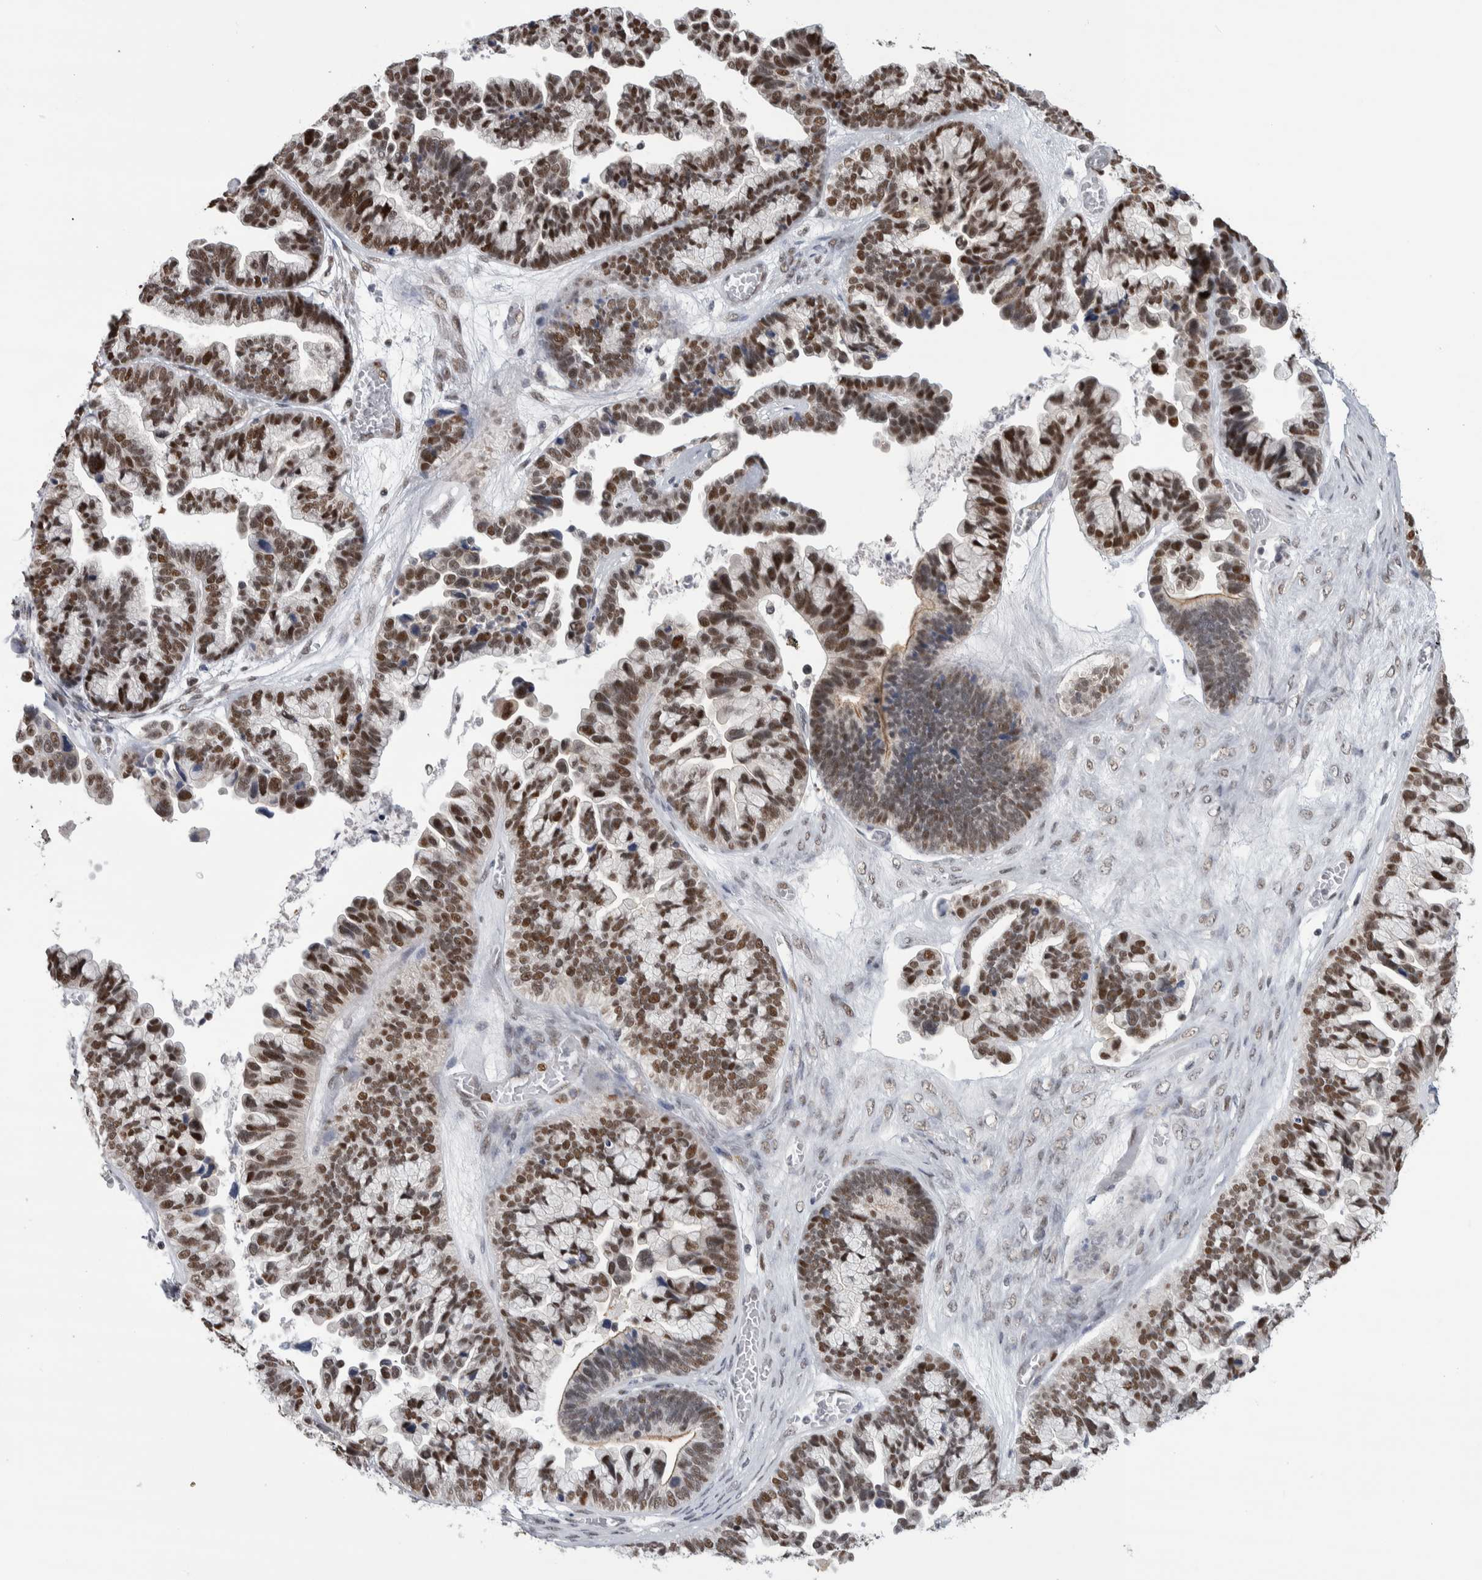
{"staining": {"intensity": "strong", "quantity": ">75%", "location": "nuclear"}, "tissue": "ovarian cancer", "cell_type": "Tumor cells", "image_type": "cancer", "snomed": [{"axis": "morphology", "description": "Cystadenocarcinoma, serous, NOS"}, {"axis": "topography", "description": "Ovary"}], "caption": "The micrograph displays staining of ovarian serous cystadenocarcinoma, revealing strong nuclear protein positivity (brown color) within tumor cells.", "gene": "HEXIM2", "patient": {"sex": "female", "age": 56}}